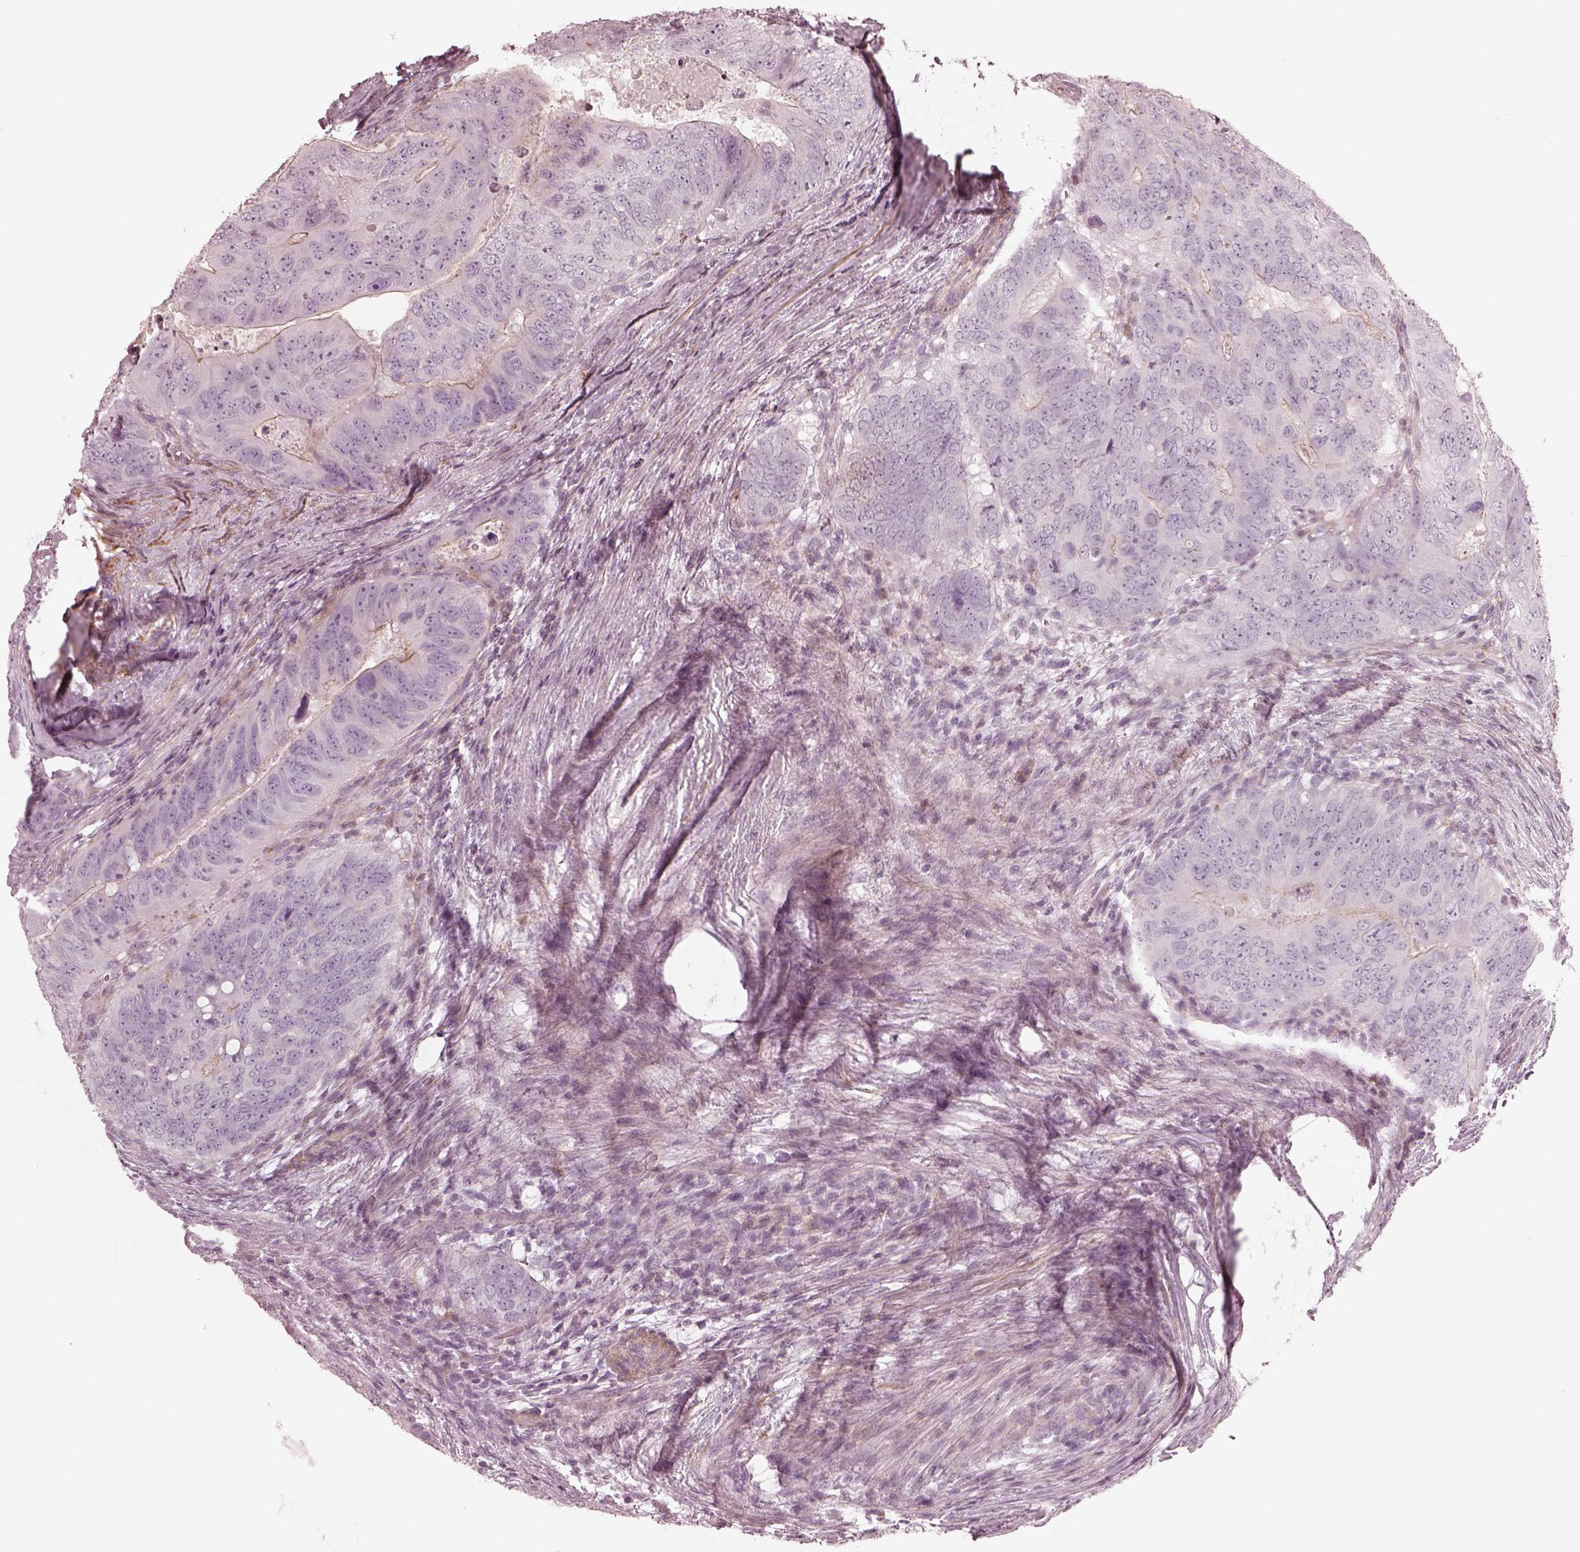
{"staining": {"intensity": "negative", "quantity": "none", "location": "none"}, "tissue": "colorectal cancer", "cell_type": "Tumor cells", "image_type": "cancer", "snomed": [{"axis": "morphology", "description": "Adenocarcinoma, NOS"}, {"axis": "topography", "description": "Colon"}], "caption": "IHC histopathology image of neoplastic tissue: human colorectal cancer stained with DAB displays no significant protein expression in tumor cells.", "gene": "PRLHR", "patient": {"sex": "male", "age": 79}}